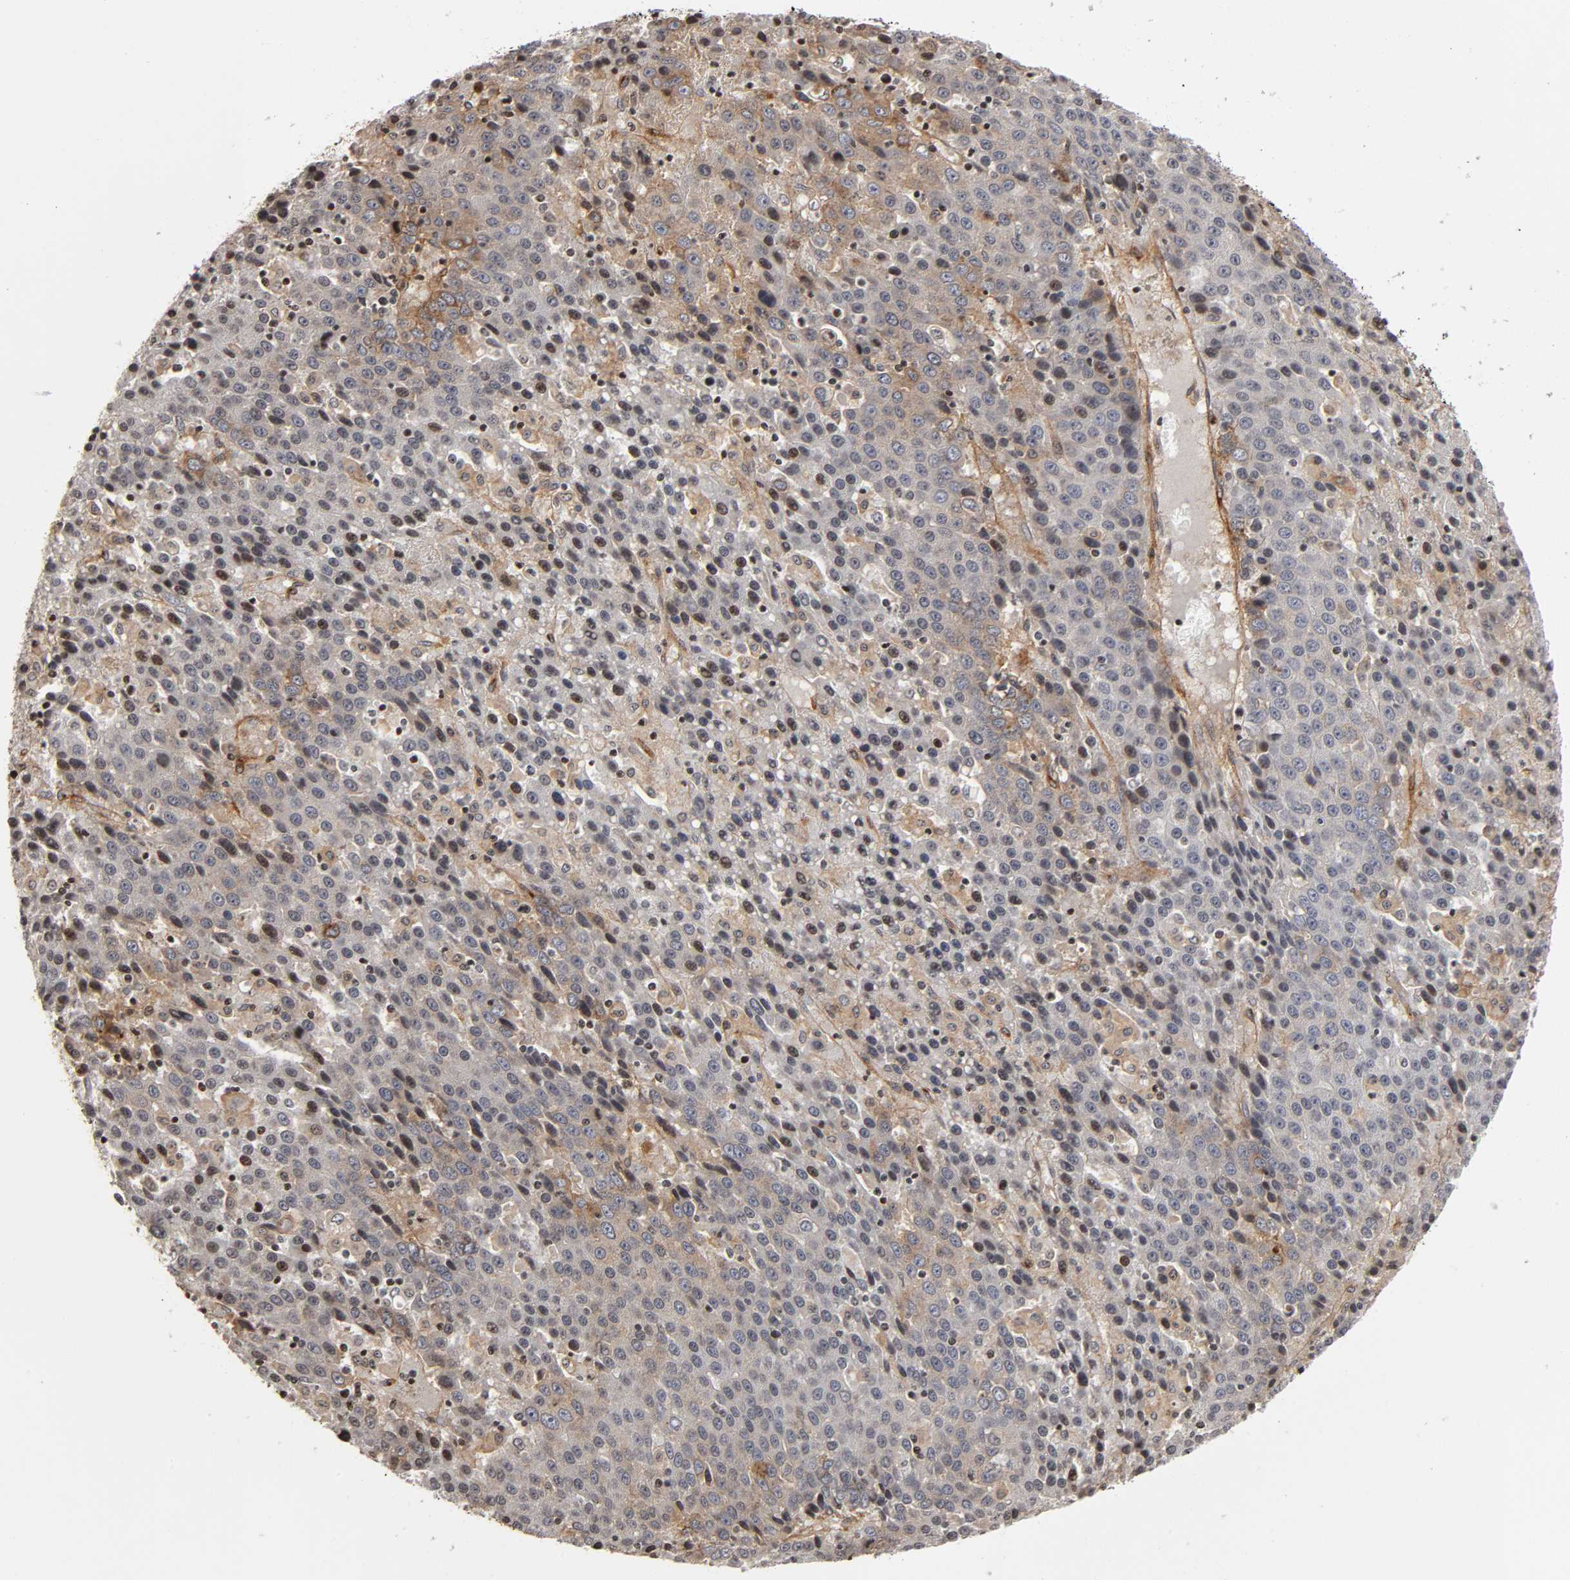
{"staining": {"intensity": "moderate", "quantity": "<25%", "location": "cytoplasmic/membranous"}, "tissue": "liver cancer", "cell_type": "Tumor cells", "image_type": "cancer", "snomed": [{"axis": "morphology", "description": "Carcinoma, Hepatocellular, NOS"}, {"axis": "topography", "description": "Liver"}], "caption": "Immunohistochemistry (IHC) image of neoplastic tissue: human hepatocellular carcinoma (liver) stained using immunohistochemistry displays low levels of moderate protein expression localized specifically in the cytoplasmic/membranous of tumor cells, appearing as a cytoplasmic/membranous brown color.", "gene": "ITGAV", "patient": {"sex": "female", "age": 53}}